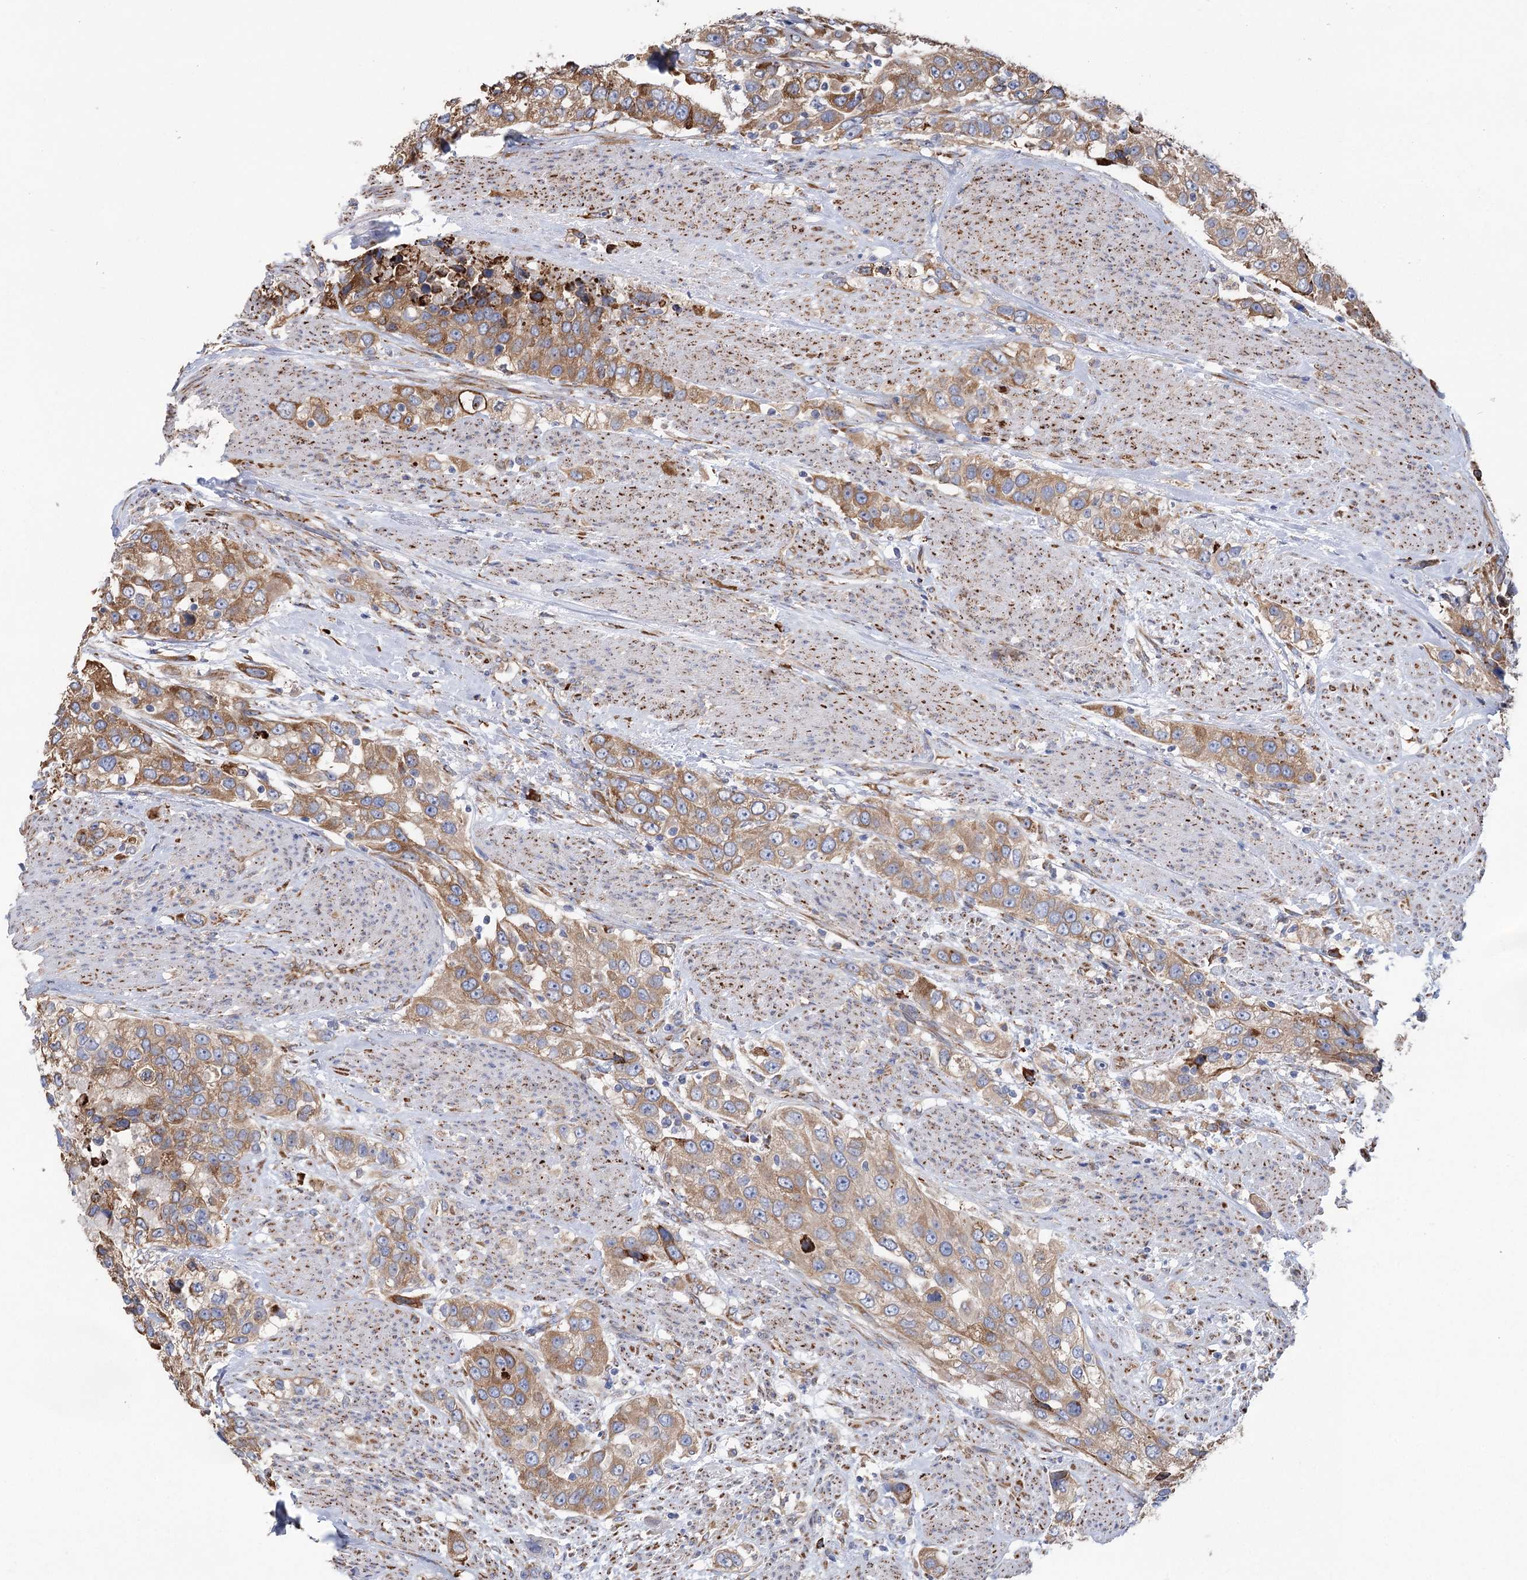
{"staining": {"intensity": "moderate", "quantity": ">75%", "location": "cytoplasmic/membranous"}, "tissue": "urothelial cancer", "cell_type": "Tumor cells", "image_type": "cancer", "snomed": [{"axis": "morphology", "description": "Urothelial carcinoma, High grade"}, {"axis": "topography", "description": "Urinary bladder"}], "caption": "Protein staining of urothelial cancer tissue exhibits moderate cytoplasmic/membranous positivity in about >75% of tumor cells.", "gene": "METTL24", "patient": {"sex": "female", "age": 80}}